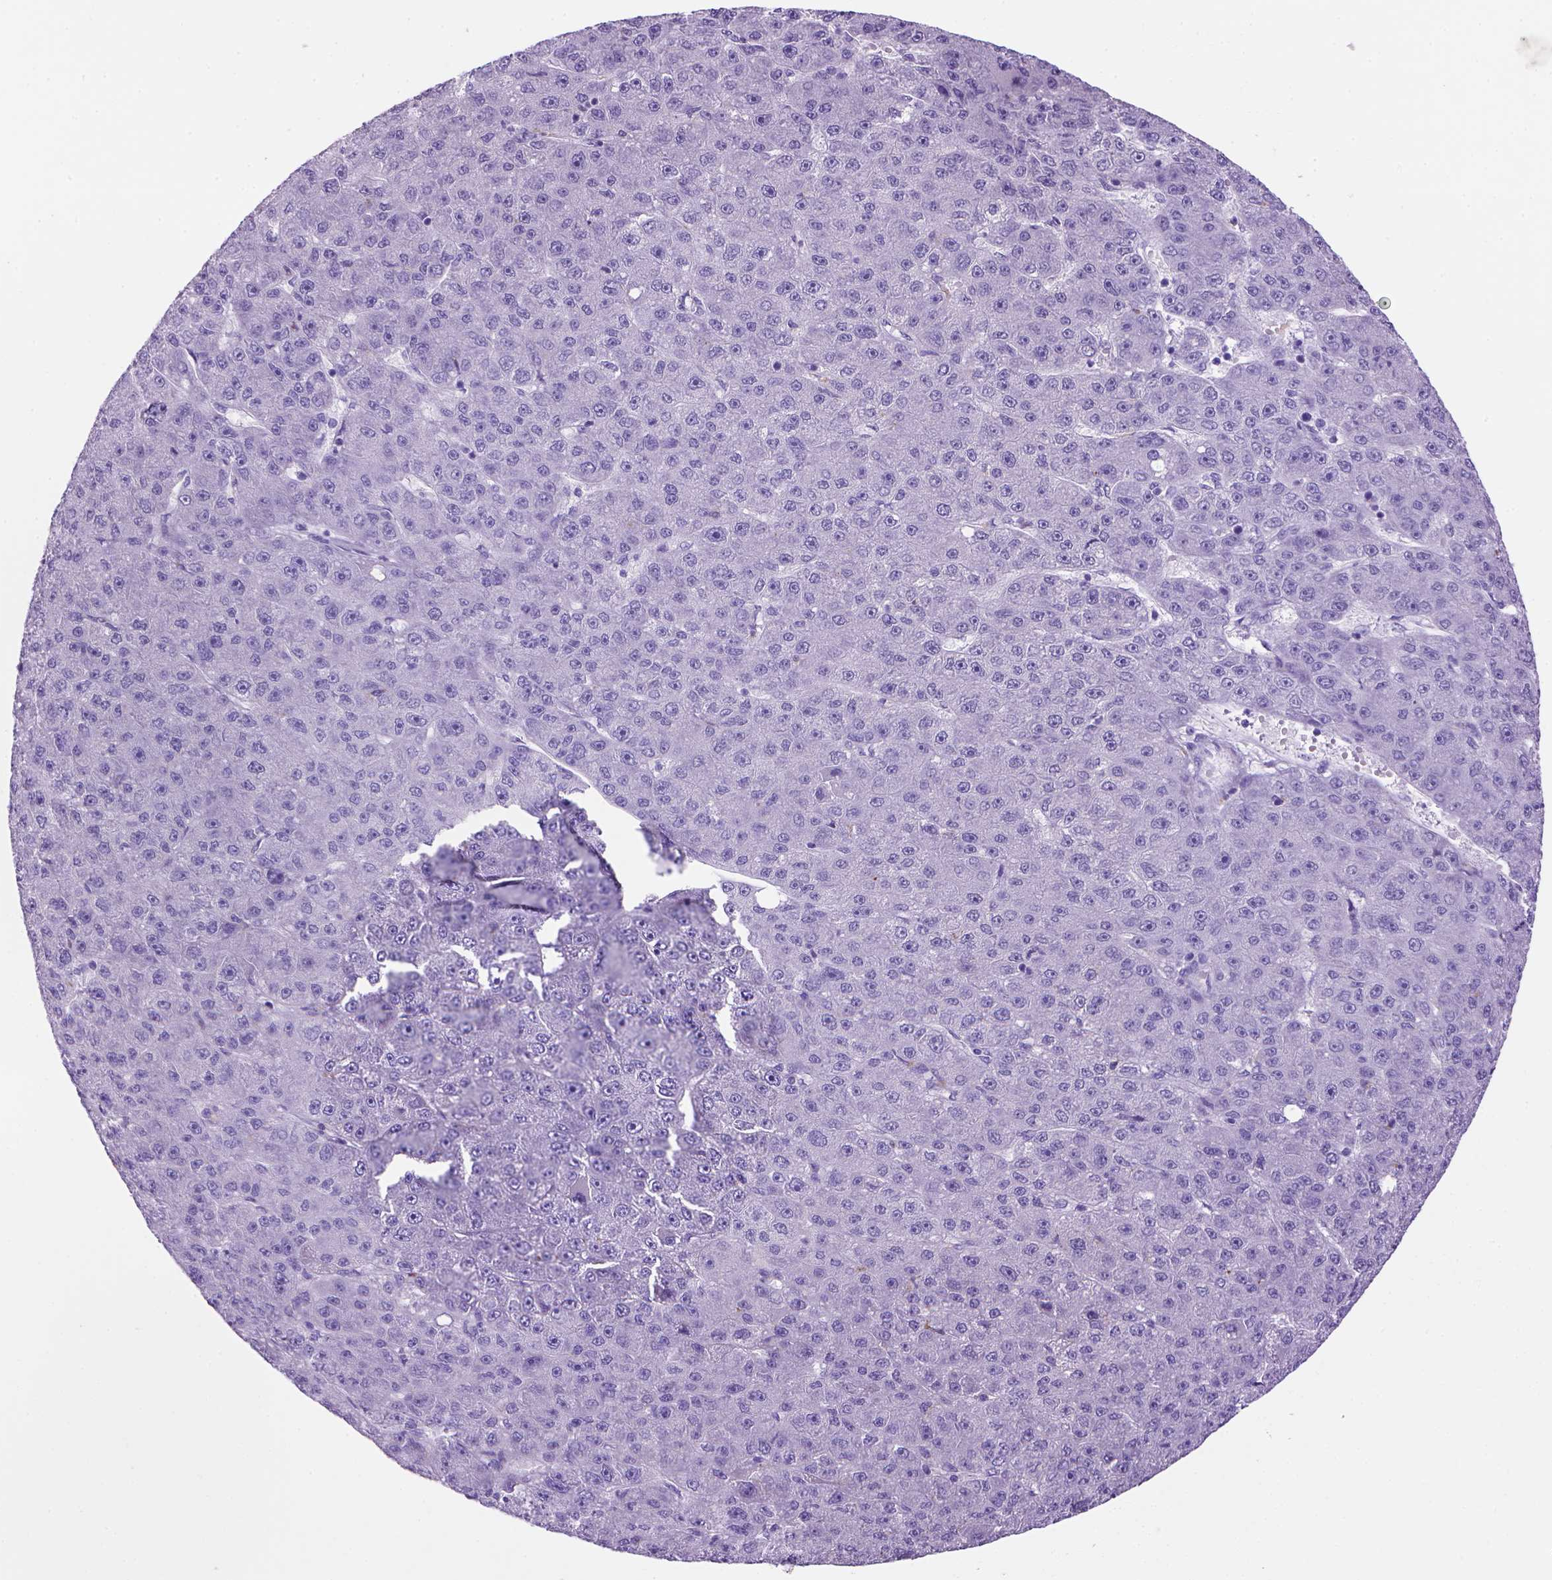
{"staining": {"intensity": "negative", "quantity": "none", "location": "none"}, "tissue": "liver cancer", "cell_type": "Tumor cells", "image_type": "cancer", "snomed": [{"axis": "morphology", "description": "Carcinoma, Hepatocellular, NOS"}, {"axis": "topography", "description": "Liver"}], "caption": "This is an immunohistochemistry (IHC) image of liver cancer. There is no expression in tumor cells.", "gene": "ARHGEF33", "patient": {"sex": "male", "age": 67}}